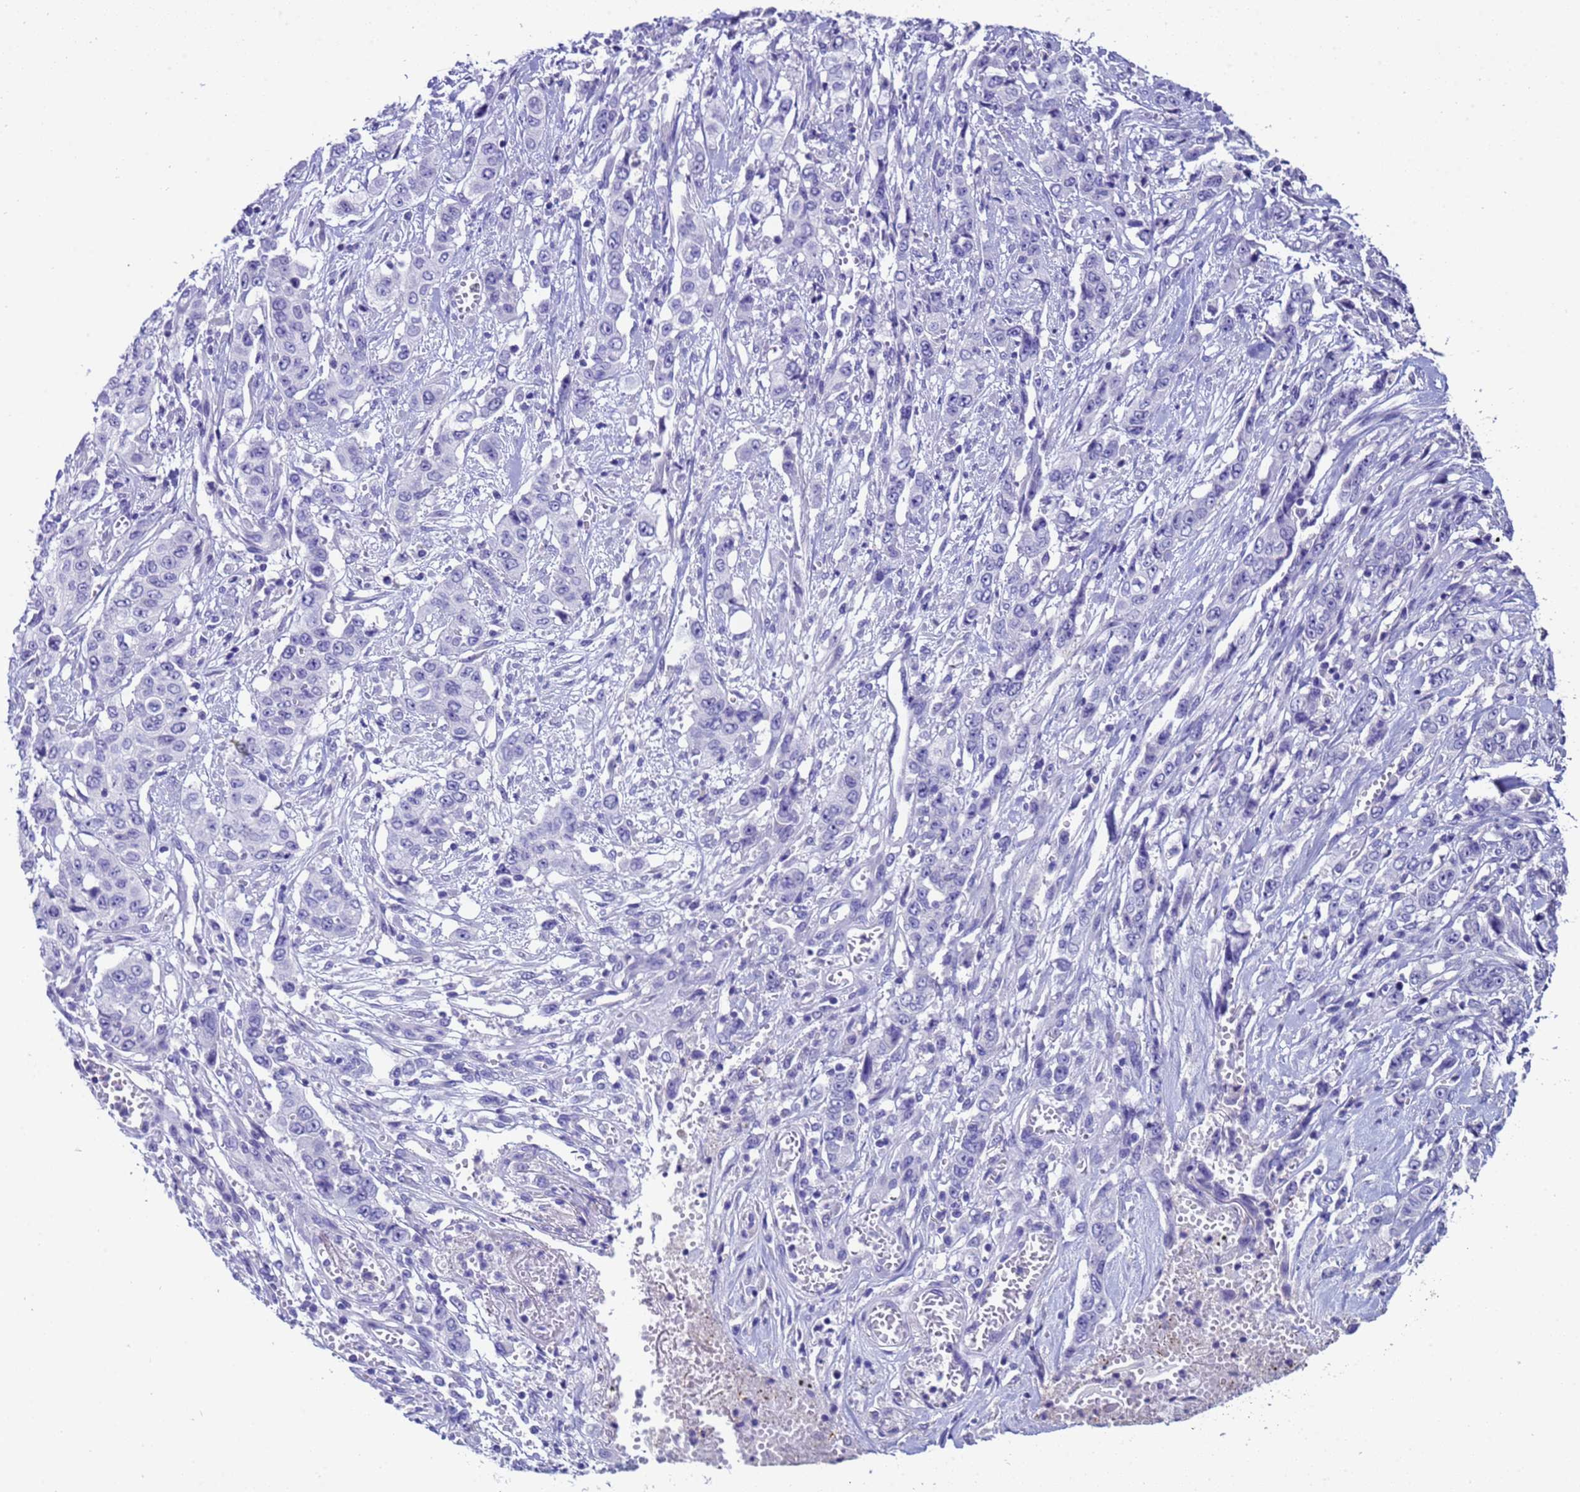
{"staining": {"intensity": "negative", "quantity": "none", "location": "none"}, "tissue": "stomach cancer", "cell_type": "Tumor cells", "image_type": "cancer", "snomed": [{"axis": "morphology", "description": "Normal tissue, NOS"}, {"axis": "morphology", "description": "Adenocarcinoma, NOS"}, {"axis": "topography", "description": "Stomach"}], "caption": "Tumor cells show no significant protein expression in adenocarcinoma (stomach). (DAB (3,3'-diaminobenzidine) IHC, high magnification).", "gene": "ZNF248", "patient": {"sex": "female", "age": 64}}